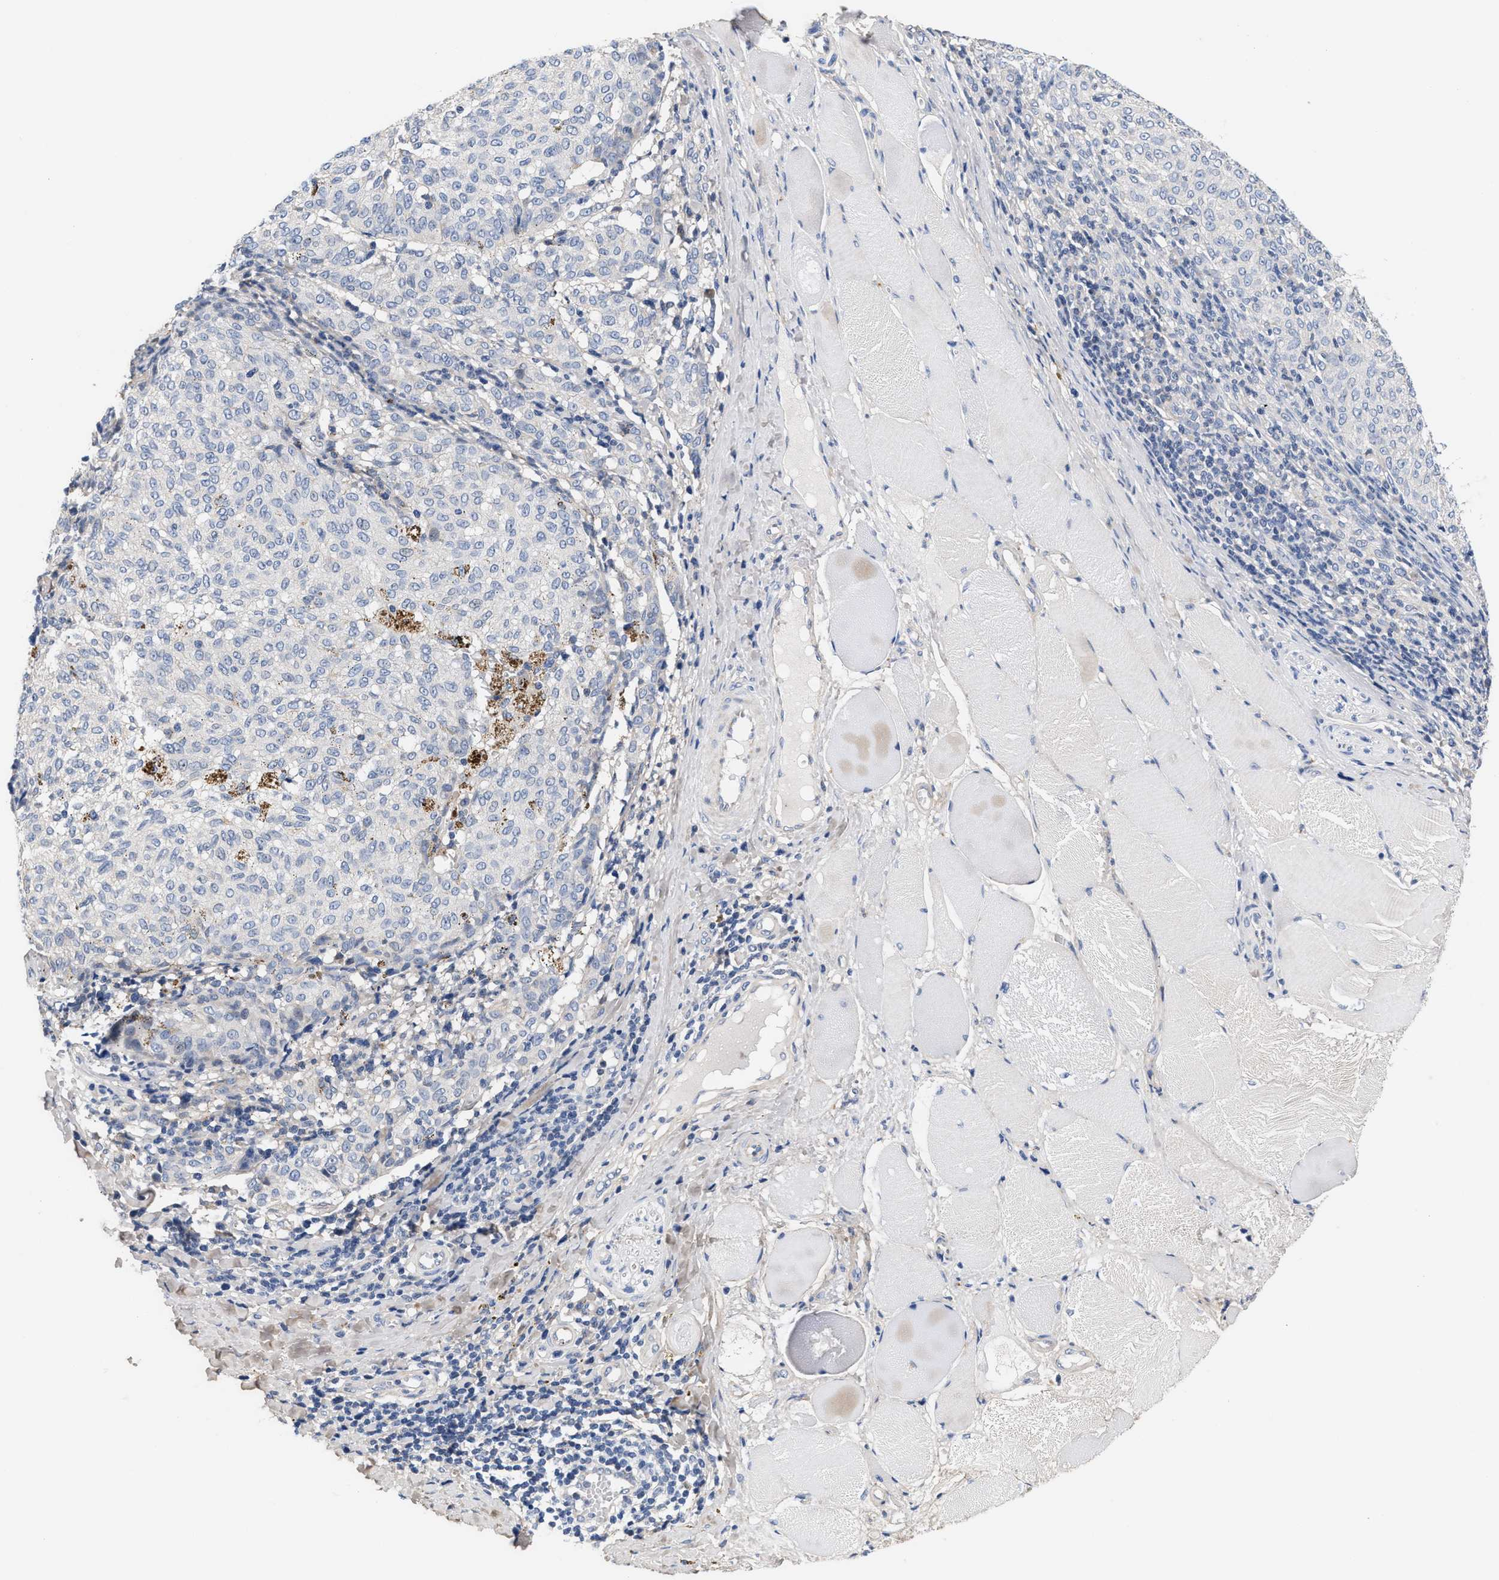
{"staining": {"intensity": "negative", "quantity": "none", "location": "none"}, "tissue": "melanoma", "cell_type": "Tumor cells", "image_type": "cancer", "snomed": [{"axis": "morphology", "description": "Malignant melanoma, NOS"}, {"axis": "topography", "description": "Skin"}], "caption": "This is an immunohistochemistry (IHC) image of human malignant melanoma. There is no staining in tumor cells.", "gene": "ACTL7B", "patient": {"sex": "female", "age": 72}}